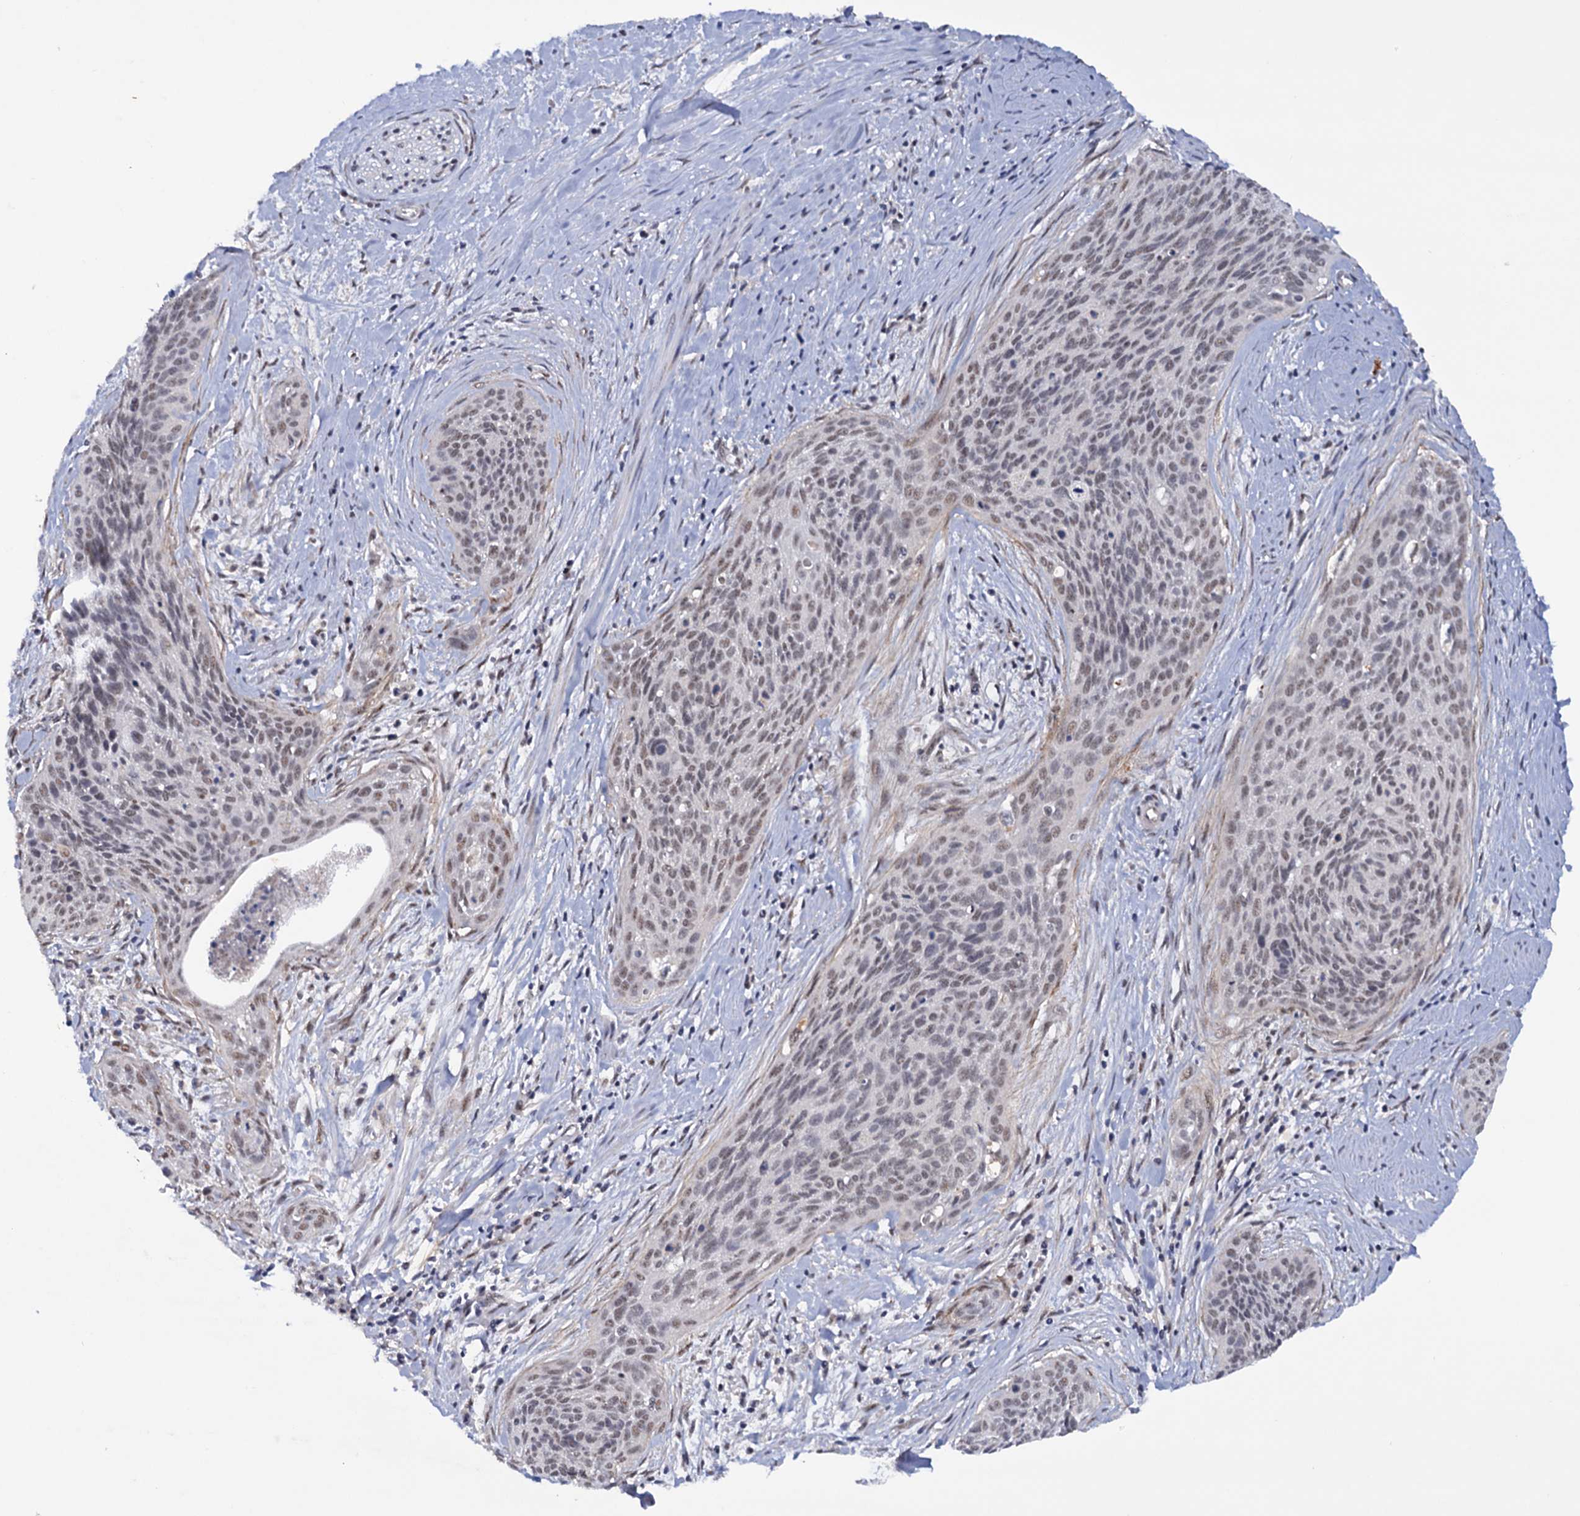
{"staining": {"intensity": "weak", "quantity": "<25%", "location": "nuclear"}, "tissue": "cervical cancer", "cell_type": "Tumor cells", "image_type": "cancer", "snomed": [{"axis": "morphology", "description": "Squamous cell carcinoma, NOS"}, {"axis": "topography", "description": "Cervix"}], "caption": "A photomicrograph of squamous cell carcinoma (cervical) stained for a protein shows no brown staining in tumor cells.", "gene": "TBC1D12", "patient": {"sex": "female", "age": 55}}